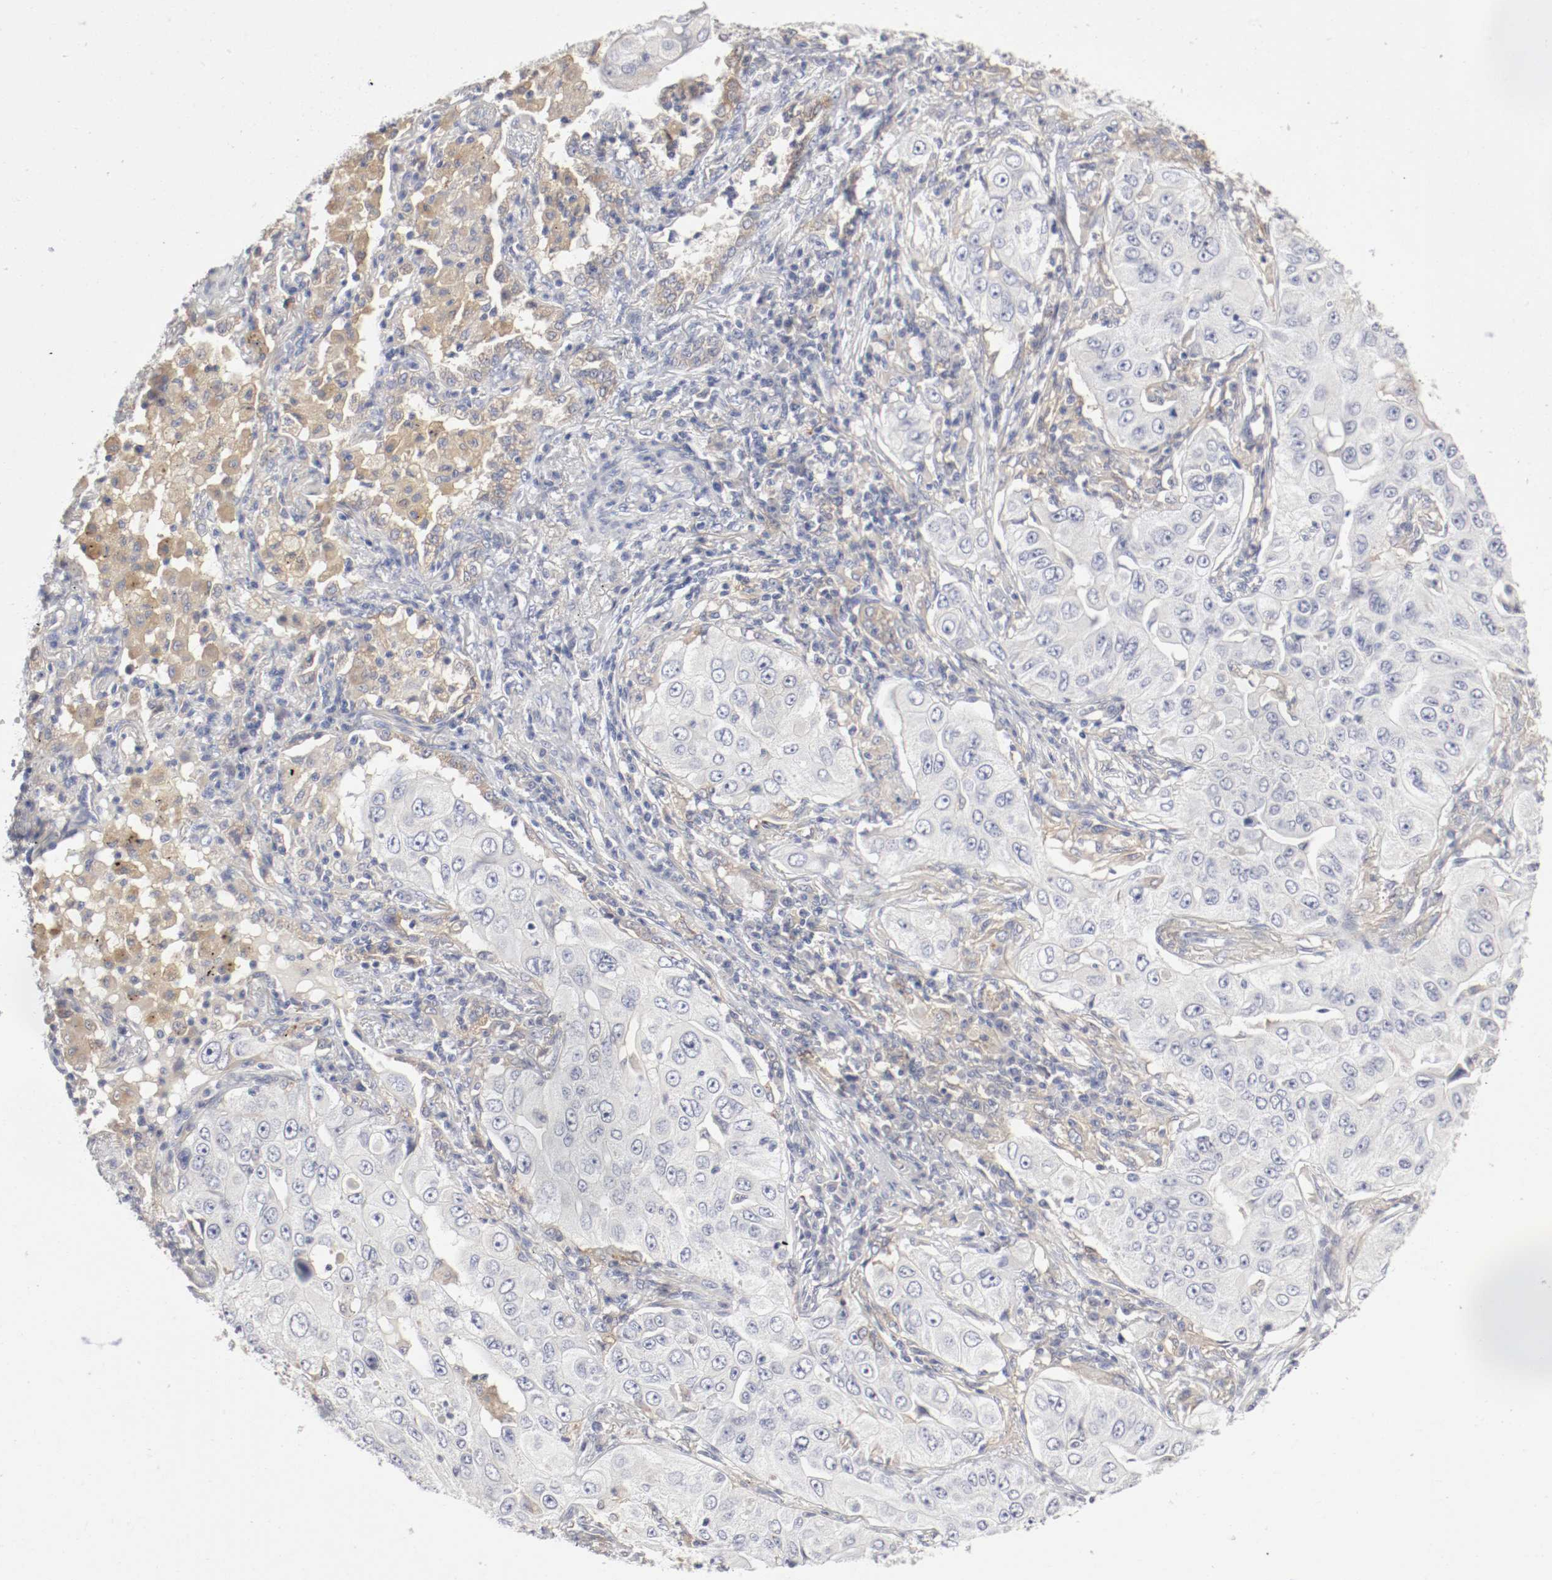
{"staining": {"intensity": "negative", "quantity": "none", "location": "none"}, "tissue": "lung cancer", "cell_type": "Tumor cells", "image_type": "cancer", "snomed": [{"axis": "morphology", "description": "Adenocarcinoma, NOS"}, {"axis": "topography", "description": "Lung"}], "caption": "Micrograph shows no significant protein positivity in tumor cells of lung cancer.", "gene": "FGFBP1", "patient": {"sex": "male", "age": 84}}